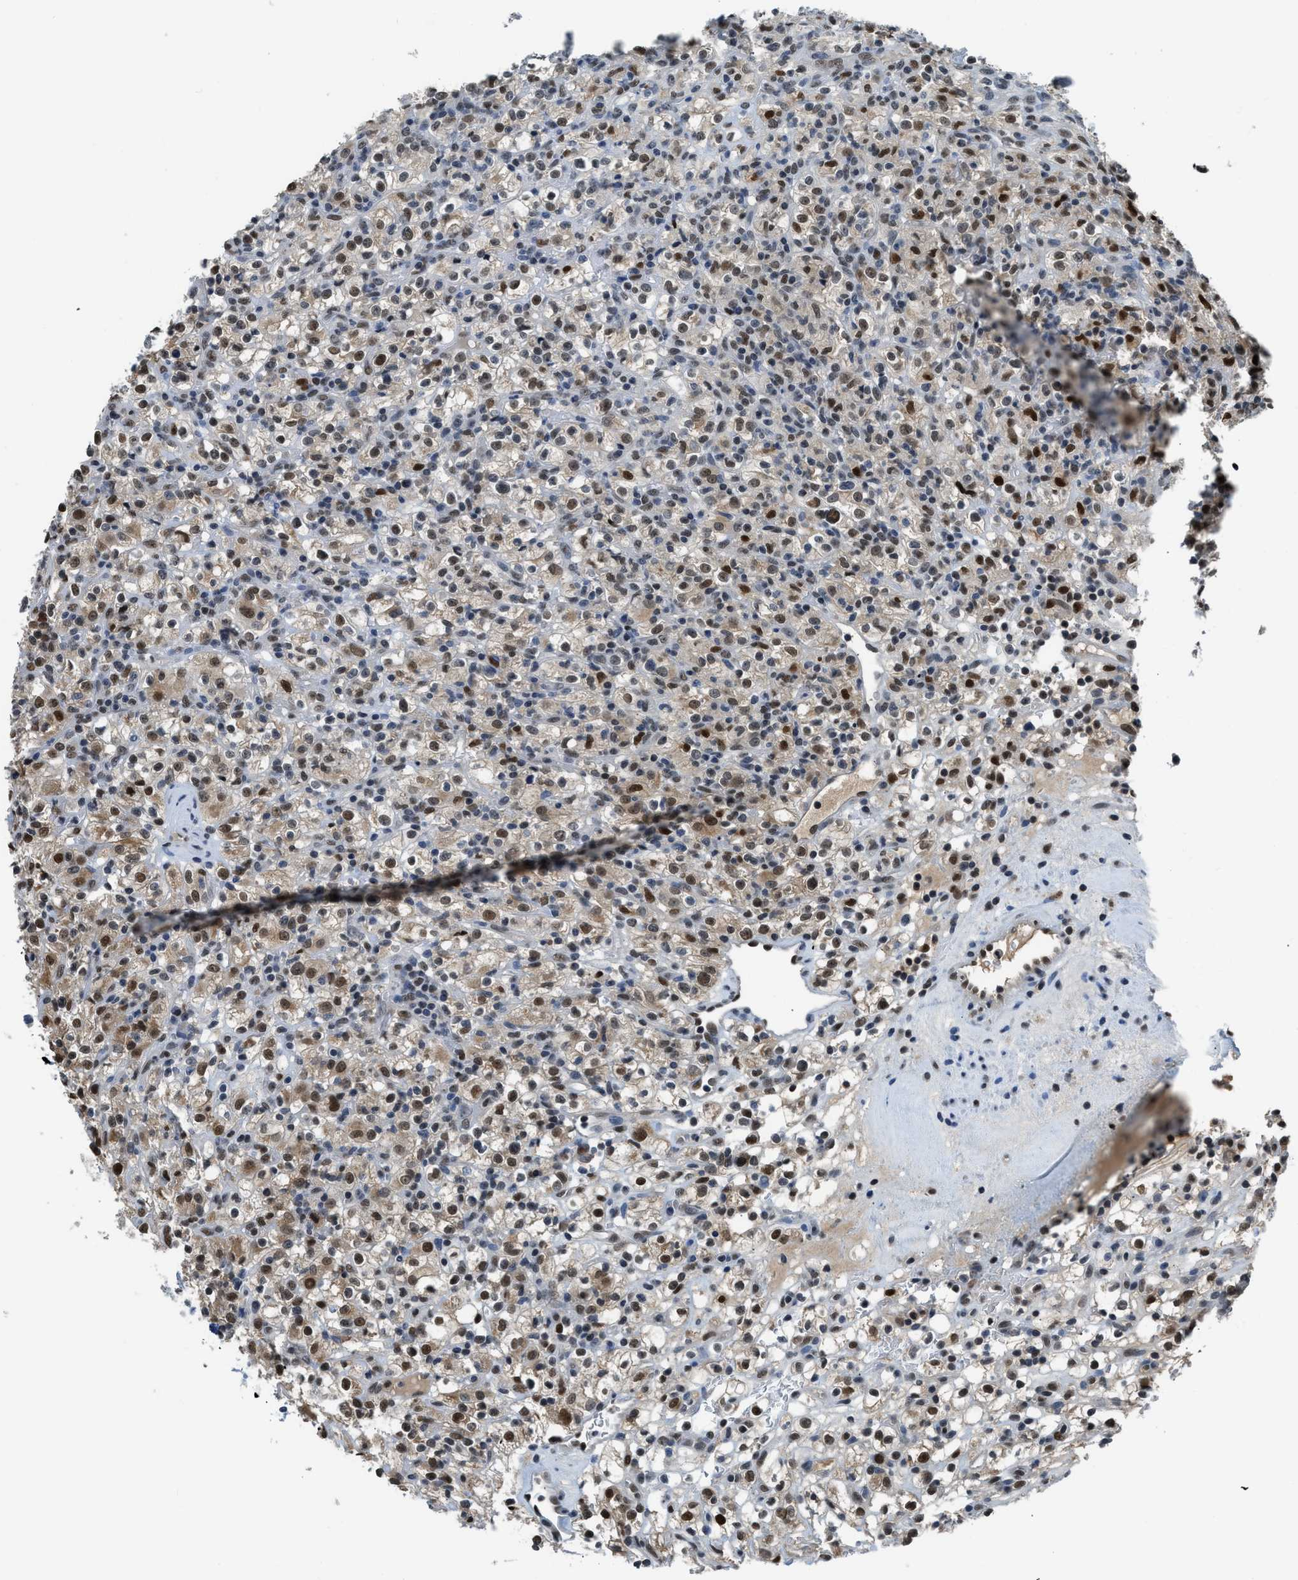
{"staining": {"intensity": "moderate", "quantity": ">75%", "location": "nuclear"}, "tissue": "renal cancer", "cell_type": "Tumor cells", "image_type": "cancer", "snomed": [{"axis": "morphology", "description": "Normal tissue, NOS"}, {"axis": "morphology", "description": "Adenocarcinoma, NOS"}, {"axis": "topography", "description": "Kidney"}], "caption": "DAB (3,3'-diaminobenzidine) immunohistochemical staining of human renal cancer displays moderate nuclear protein expression in about >75% of tumor cells.", "gene": "ALX1", "patient": {"sex": "female", "age": 72}}